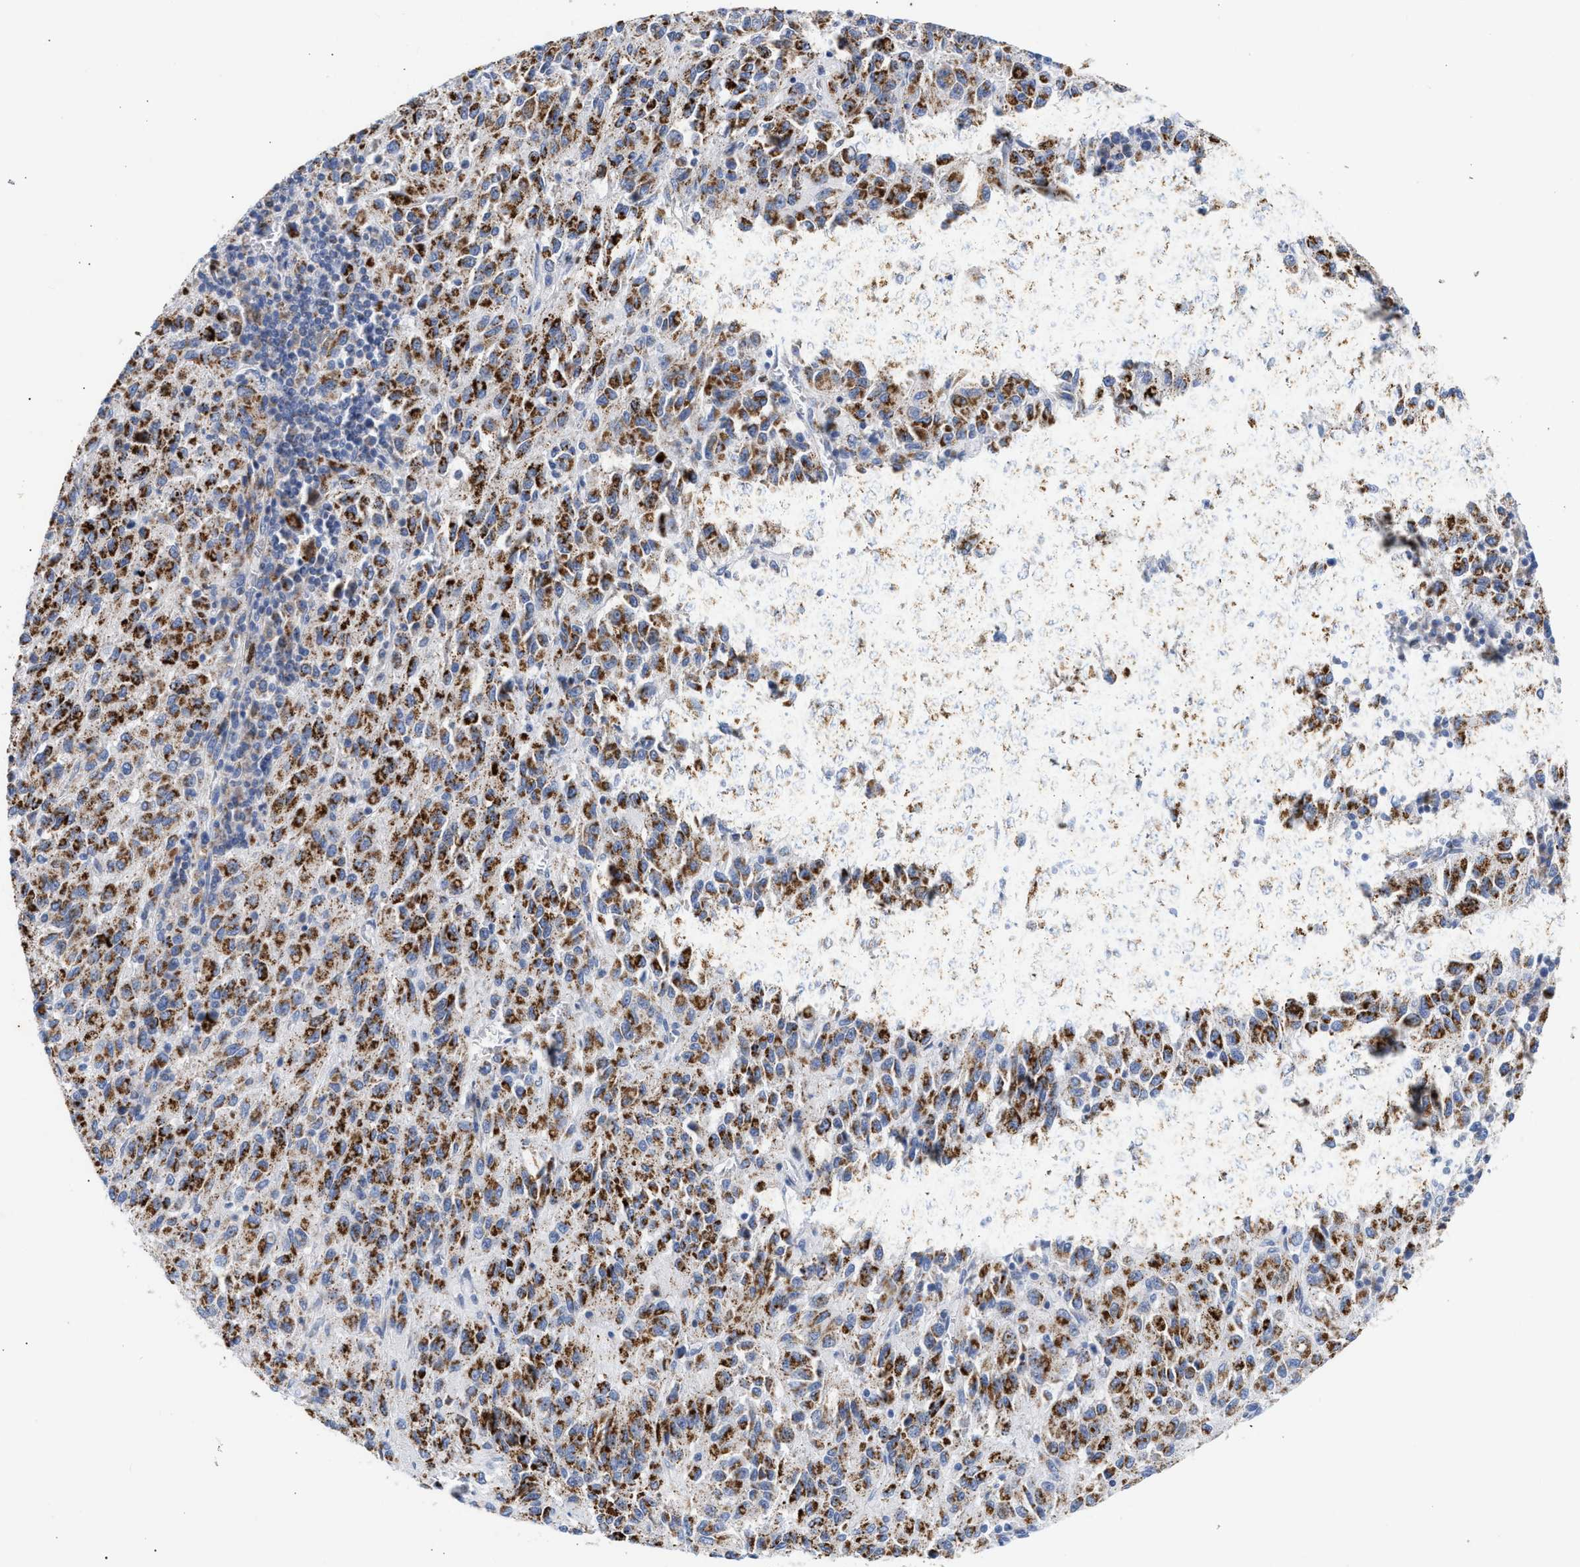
{"staining": {"intensity": "moderate", "quantity": ">75%", "location": "cytoplasmic/membranous"}, "tissue": "melanoma", "cell_type": "Tumor cells", "image_type": "cancer", "snomed": [{"axis": "morphology", "description": "Malignant melanoma, Metastatic site"}, {"axis": "topography", "description": "Lung"}], "caption": "Protein expression analysis of human melanoma reveals moderate cytoplasmic/membranous expression in about >75% of tumor cells. (Stains: DAB (3,3'-diaminobenzidine) in brown, nuclei in blue, Microscopy: brightfield microscopy at high magnification).", "gene": "ACOT13", "patient": {"sex": "male", "age": 64}}